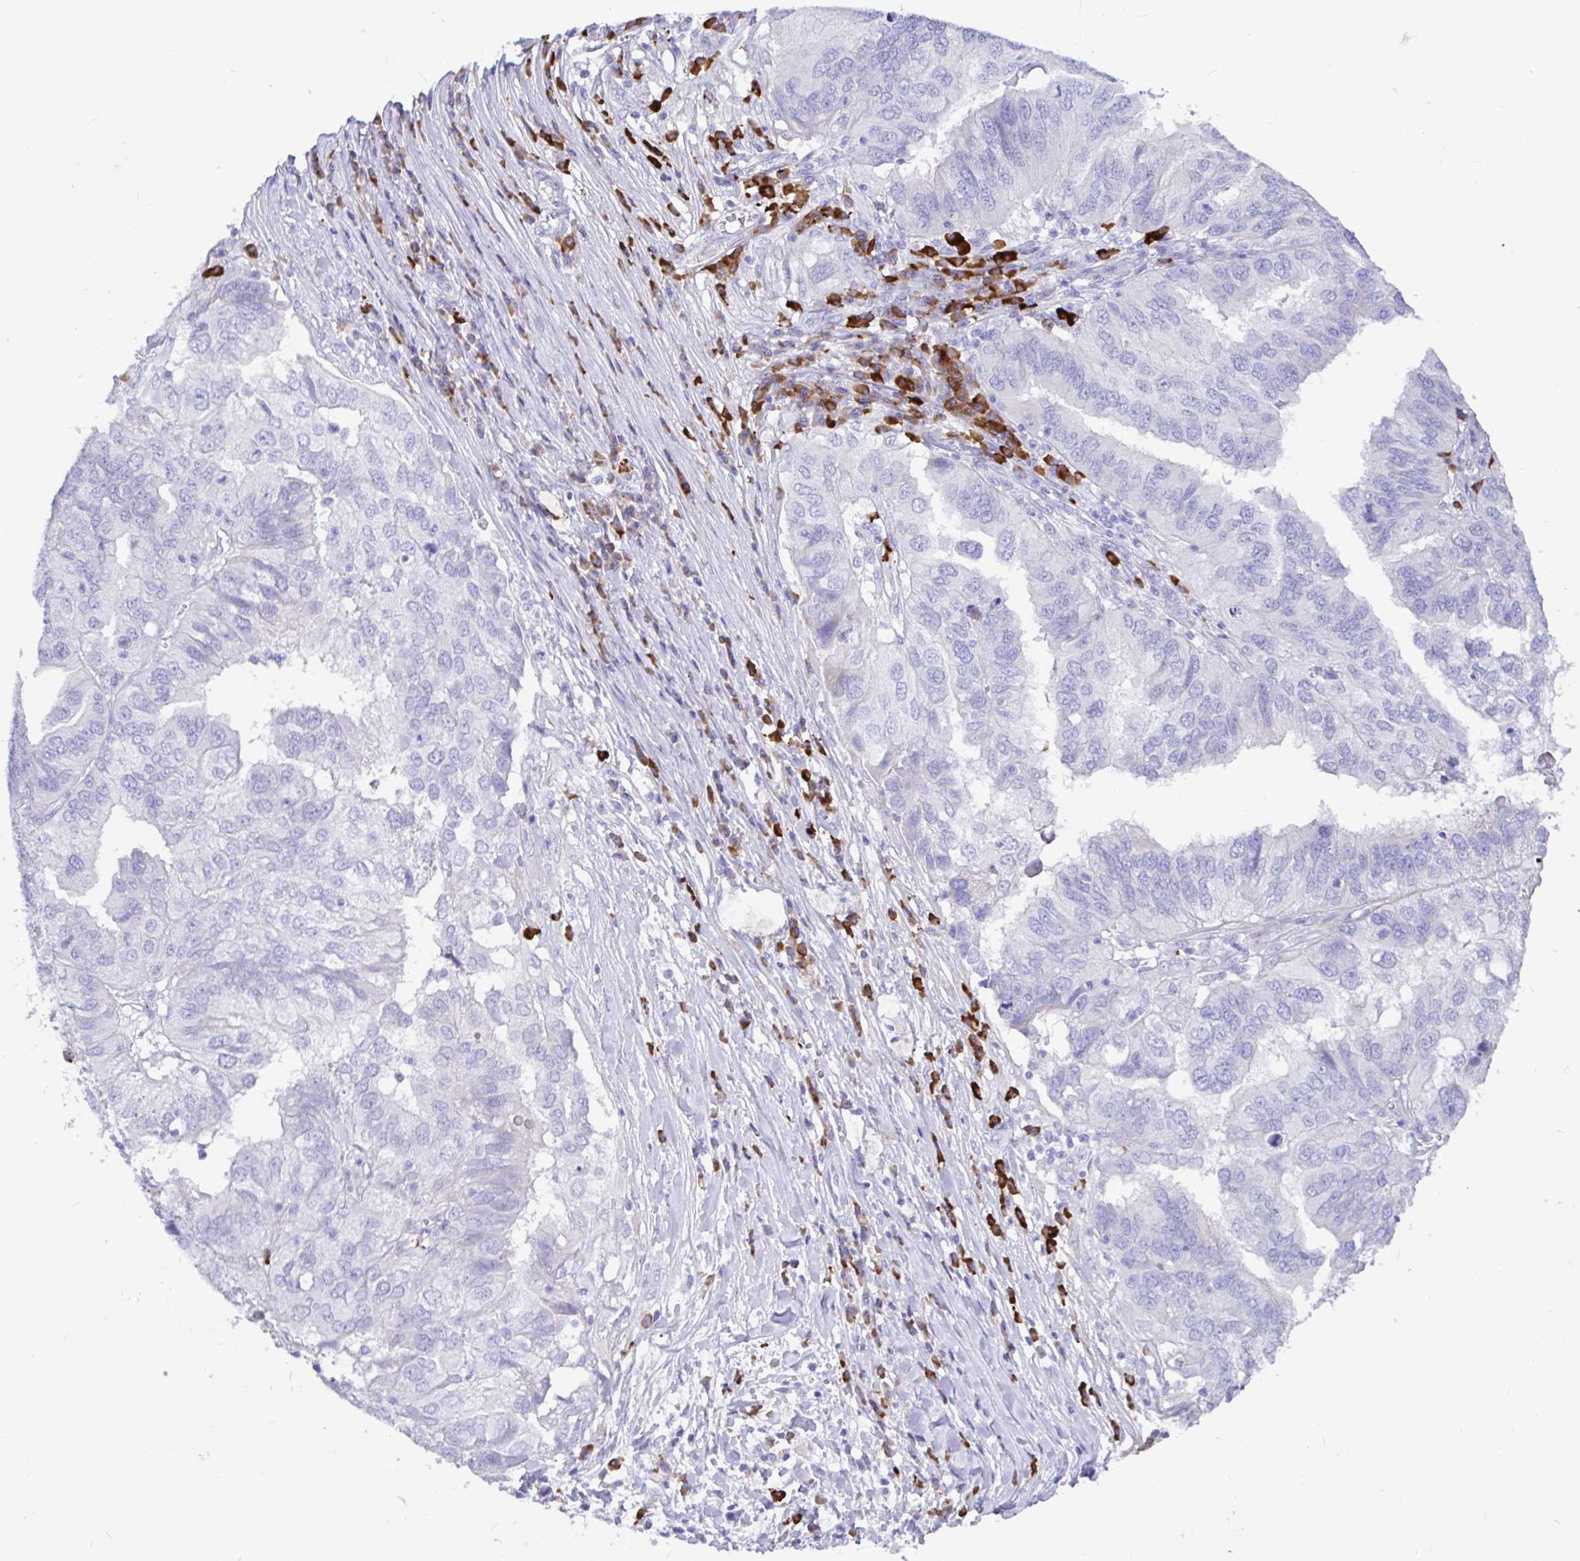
{"staining": {"intensity": "negative", "quantity": "none", "location": "none"}, "tissue": "ovarian cancer", "cell_type": "Tumor cells", "image_type": "cancer", "snomed": [{"axis": "morphology", "description": "Cystadenocarcinoma, serous, NOS"}, {"axis": "topography", "description": "Ovary"}], "caption": "Tumor cells are negative for brown protein staining in ovarian cancer.", "gene": "CCDC62", "patient": {"sex": "female", "age": 79}}